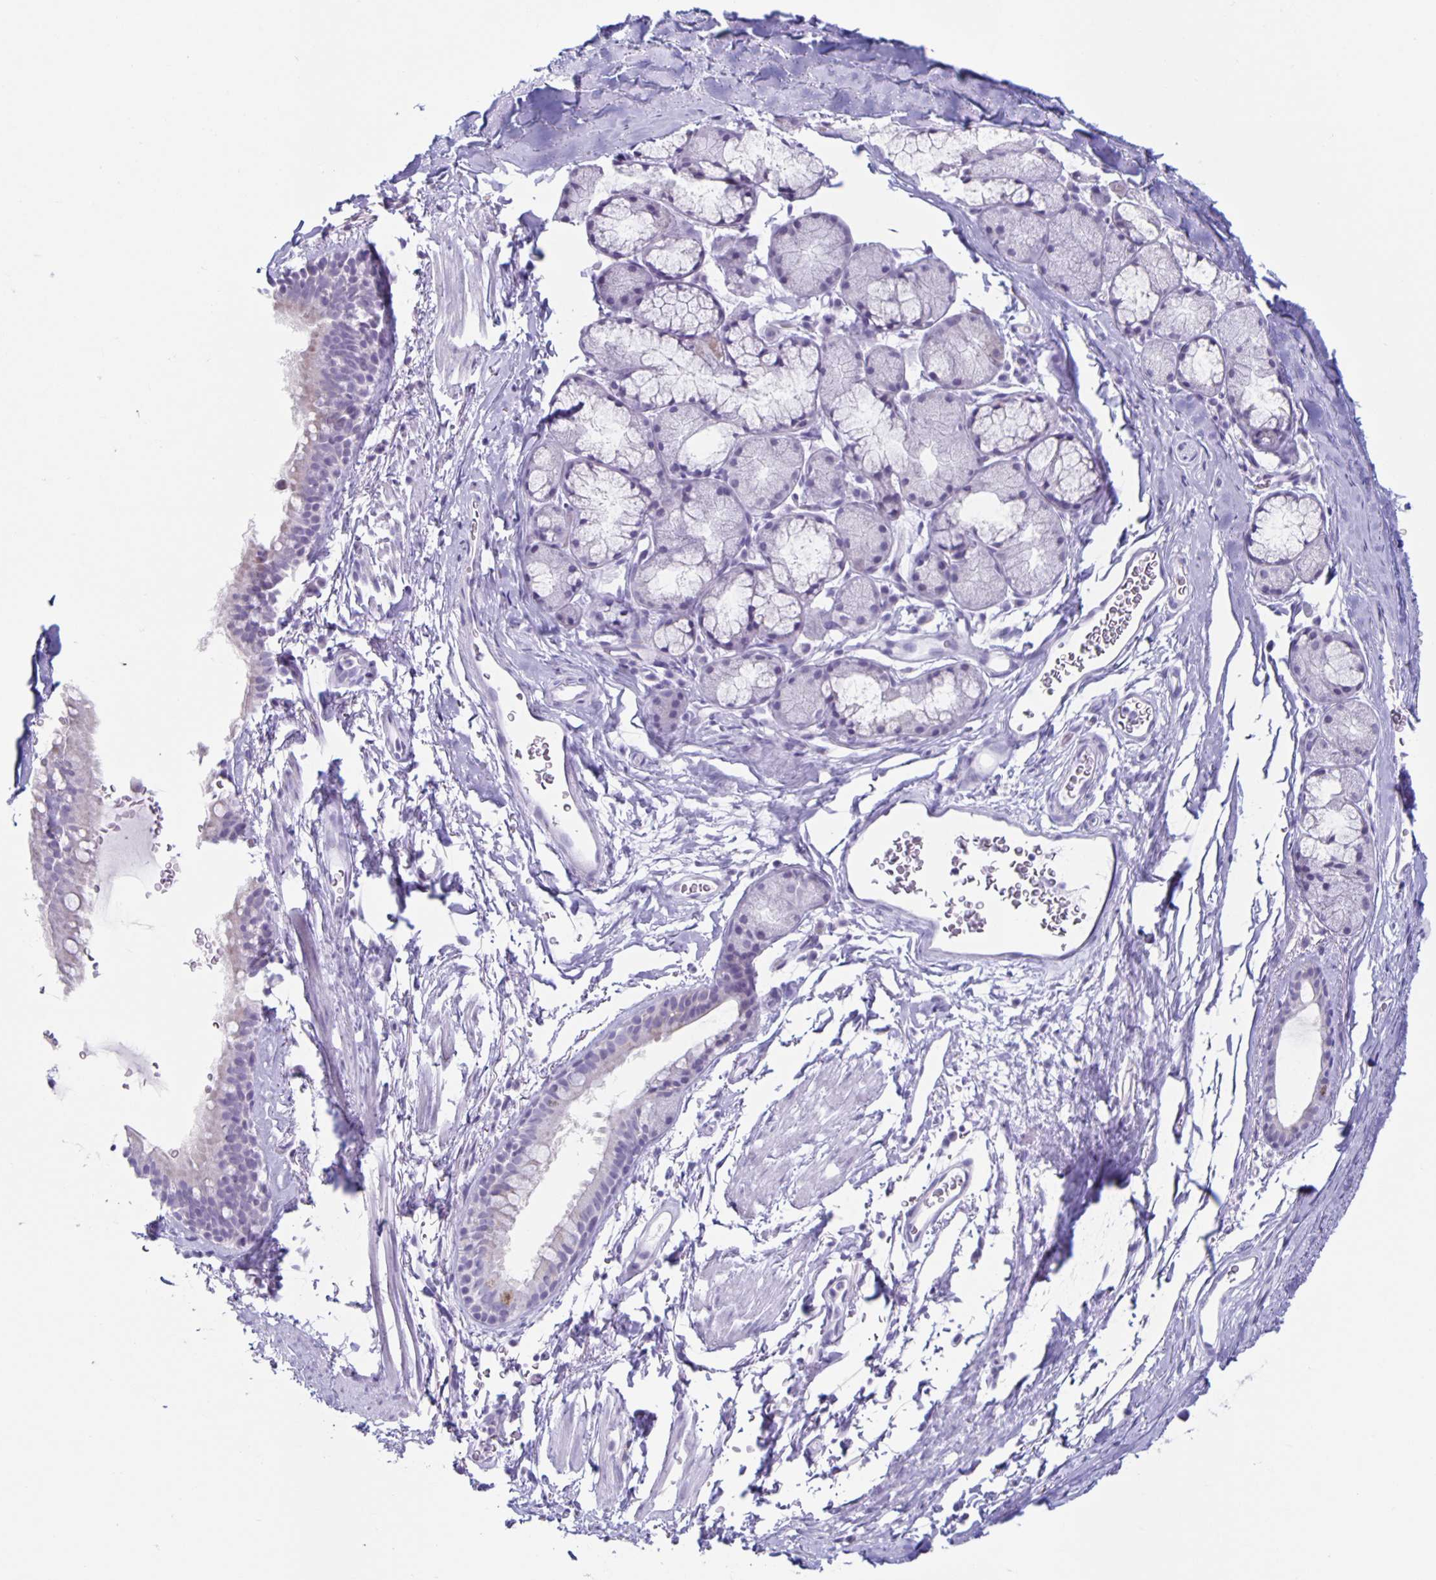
{"staining": {"intensity": "negative", "quantity": "none", "location": "none"}, "tissue": "adipose tissue", "cell_type": "Adipocytes", "image_type": "normal", "snomed": [{"axis": "morphology", "description": "Normal tissue, NOS"}, {"axis": "topography", "description": "Lymph node"}, {"axis": "topography", "description": "Cartilage tissue"}, {"axis": "topography", "description": "Bronchus"}], "caption": "Image shows no protein expression in adipocytes of normal adipose tissue. (DAB immunohistochemistry, high magnification).", "gene": "CT45A10", "patient": {"sex": "female", "age": 70}}